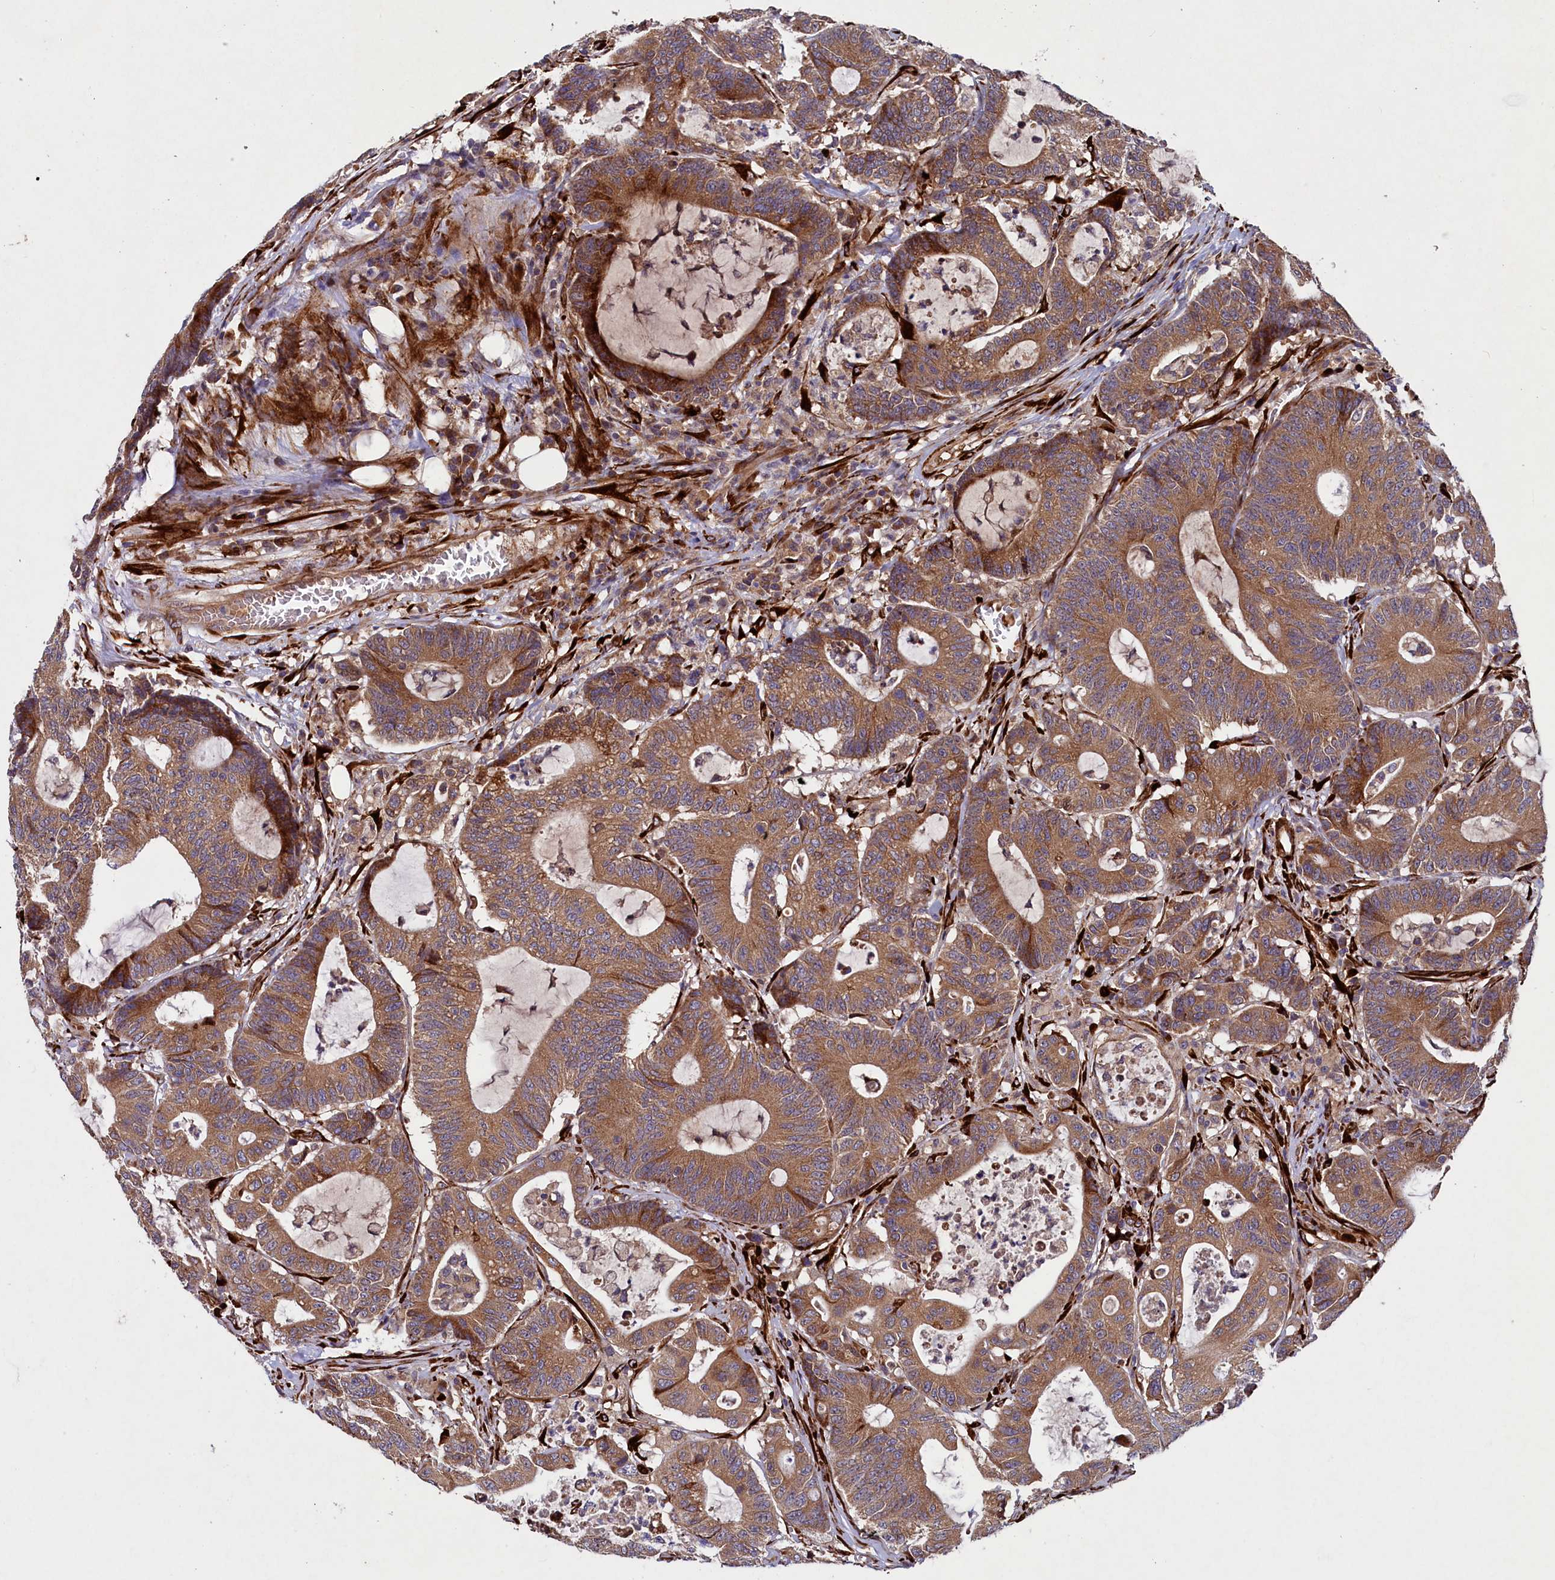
{"staining": {"intensity": "moderate", "quantity": ">75%", "location": "cytoplasmic/membranous"}, "tissue": "colorectal cancer", "cell_type": "Tumor cells", "image_type": "cancer", "snomed": [{"axis": "morphology", "description": "Adenocarcinoma, NOS"}, {"axis": "topography", "description": "Colon"}], "caption": "This image displays colorectal cancer (adenocarcinoma) stained with immunohistochemistry (IHC) to label a protein in brown. The cytoplasmic/membranous of tumor cells show moderate positivity for the protein. Nuclei are counter-stained blue.", "gene": "ARRDC4", "patient": {"sex": "female", "age": 84}}